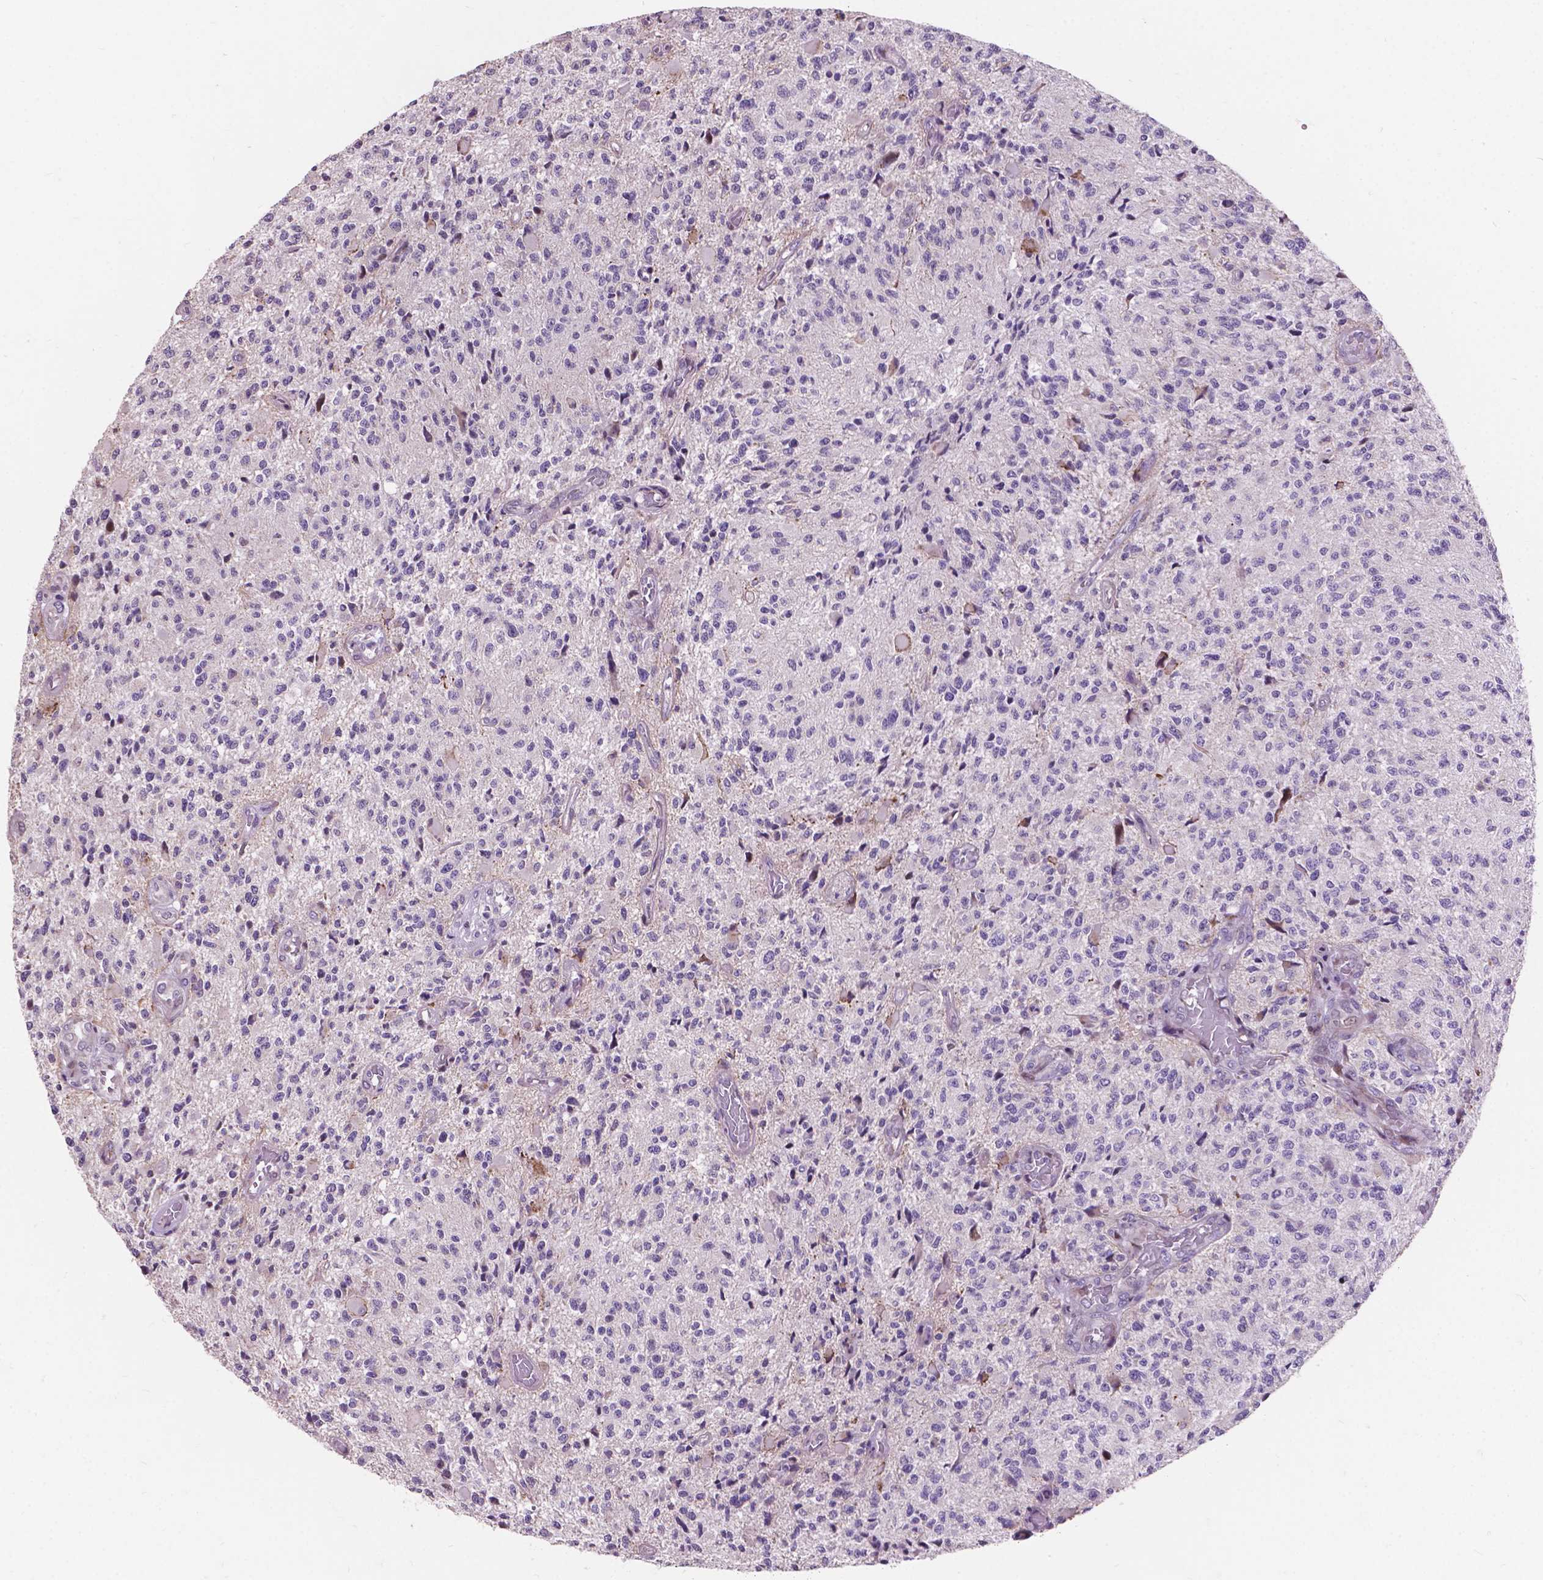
{"staining": {"intensity": "negative", "quantity": "none", "location": "none"}, "tissue": "glioma", "cell_type": "Tumor cells", "image_type": "cancer", "snomed": [{"axis": "morphology", "description": "Glioma, malignant, High grade"}, {"axis": "topography", "description": "Brain"}], "caption": "Immunohistochemical staining of glioma demonstrates no significant positivity in tumor cells.", "gene": "MYH14", "patient": {"sex": "female", "age": 63}}